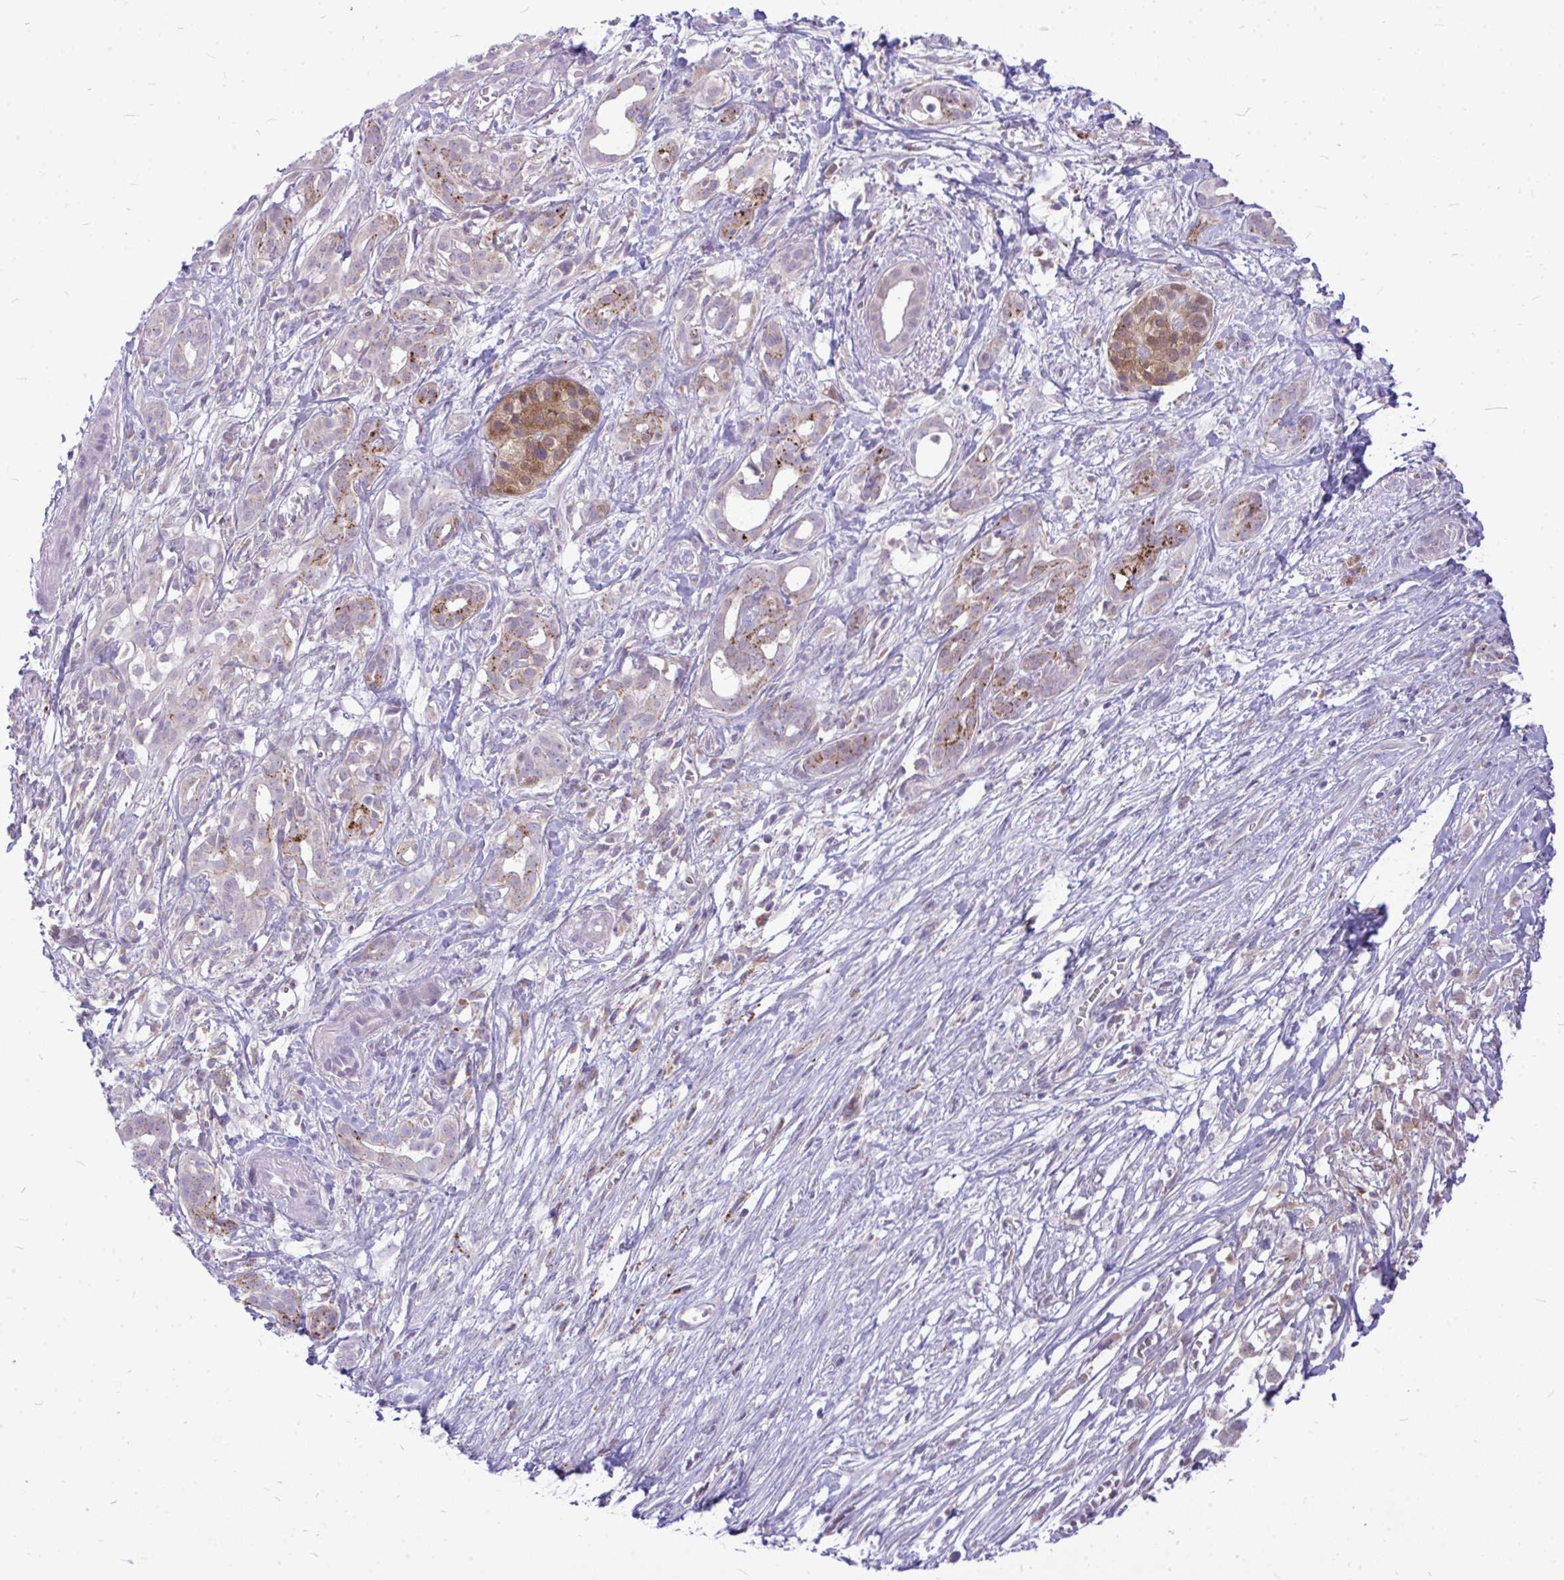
{"staining": {"intensity": "moderate", "quantity": "<25%", "location": "cytoplasmic/membranous"}, "tissue": "pancreatic cancer", "cell_type": "Tumor cells", "image_type": "cancer", "snomed": [{"axis": "morphology", "description": "Adenocarcinoma, NOS"}, {"axis": "topography", "description": "Pancreas"}], "caption": "Protein staining of pancreatic cancer (adenocarcinoma) tissue shows moderate cytoplasmic/membranous expression in approximately <25% of tumor cells.", "gene": "ZSCAN25", "patient": {"sex": "male", "age": 61}}